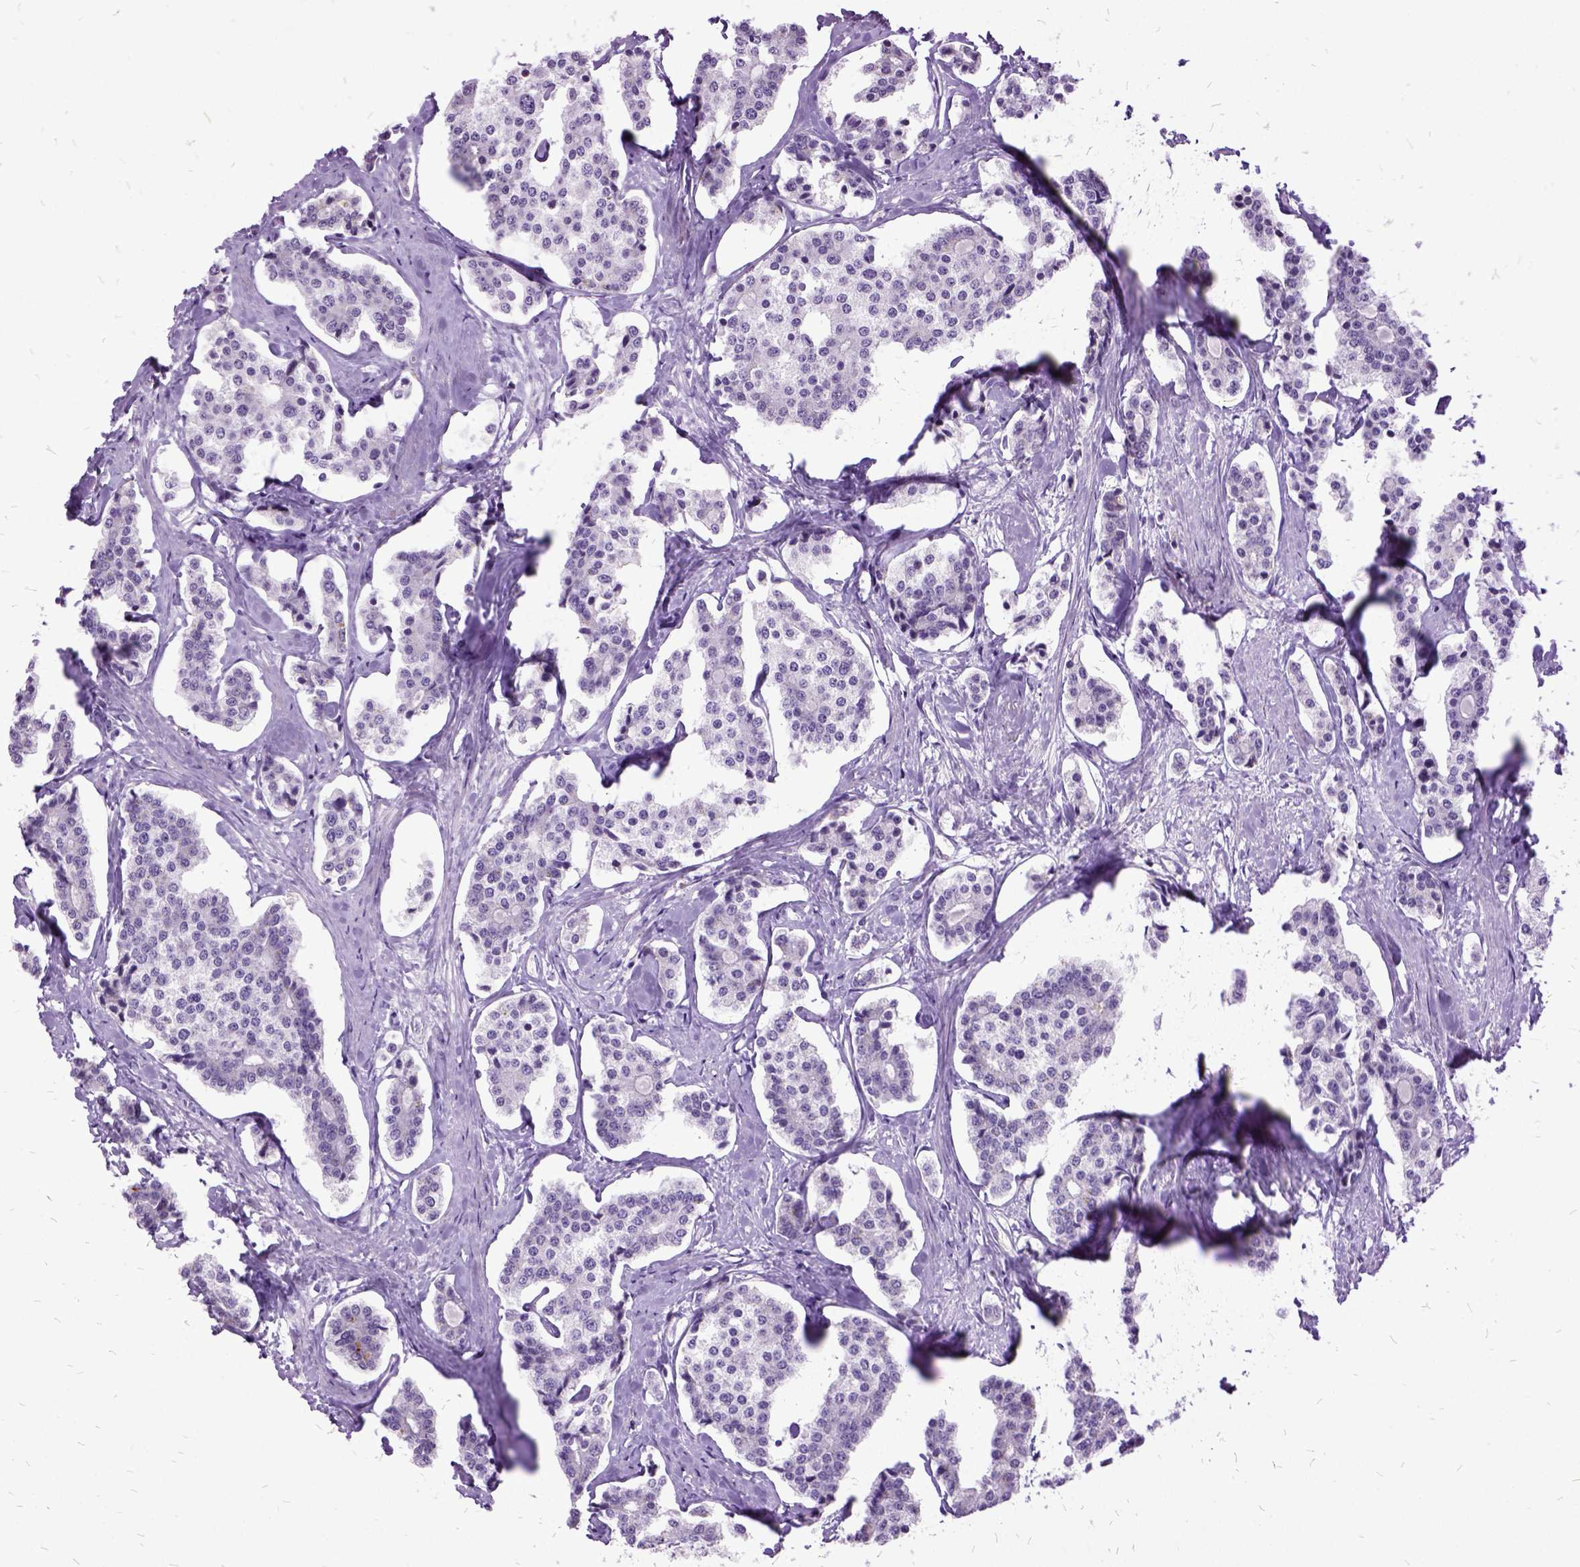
{"staining": {"intensity": "negative", "quantity": "none", "location": "none"}, "tissue": "carcinoid", "cell_type": "Tumor cells", "image_type": "cancer", "snomed": [{"axis": "morphology", "description": "Carcinoid, malignant, NOS"}, {"axis": "topography", "description": "Small intestine"}], "caption": "Immunohistochemistry (IHC) histopathology image of carcinoid stained for a protein (brown), which exhibits no positivity in tumor cells.", "gene": "MME", "patient": {"sex": "female", "age": 65}}